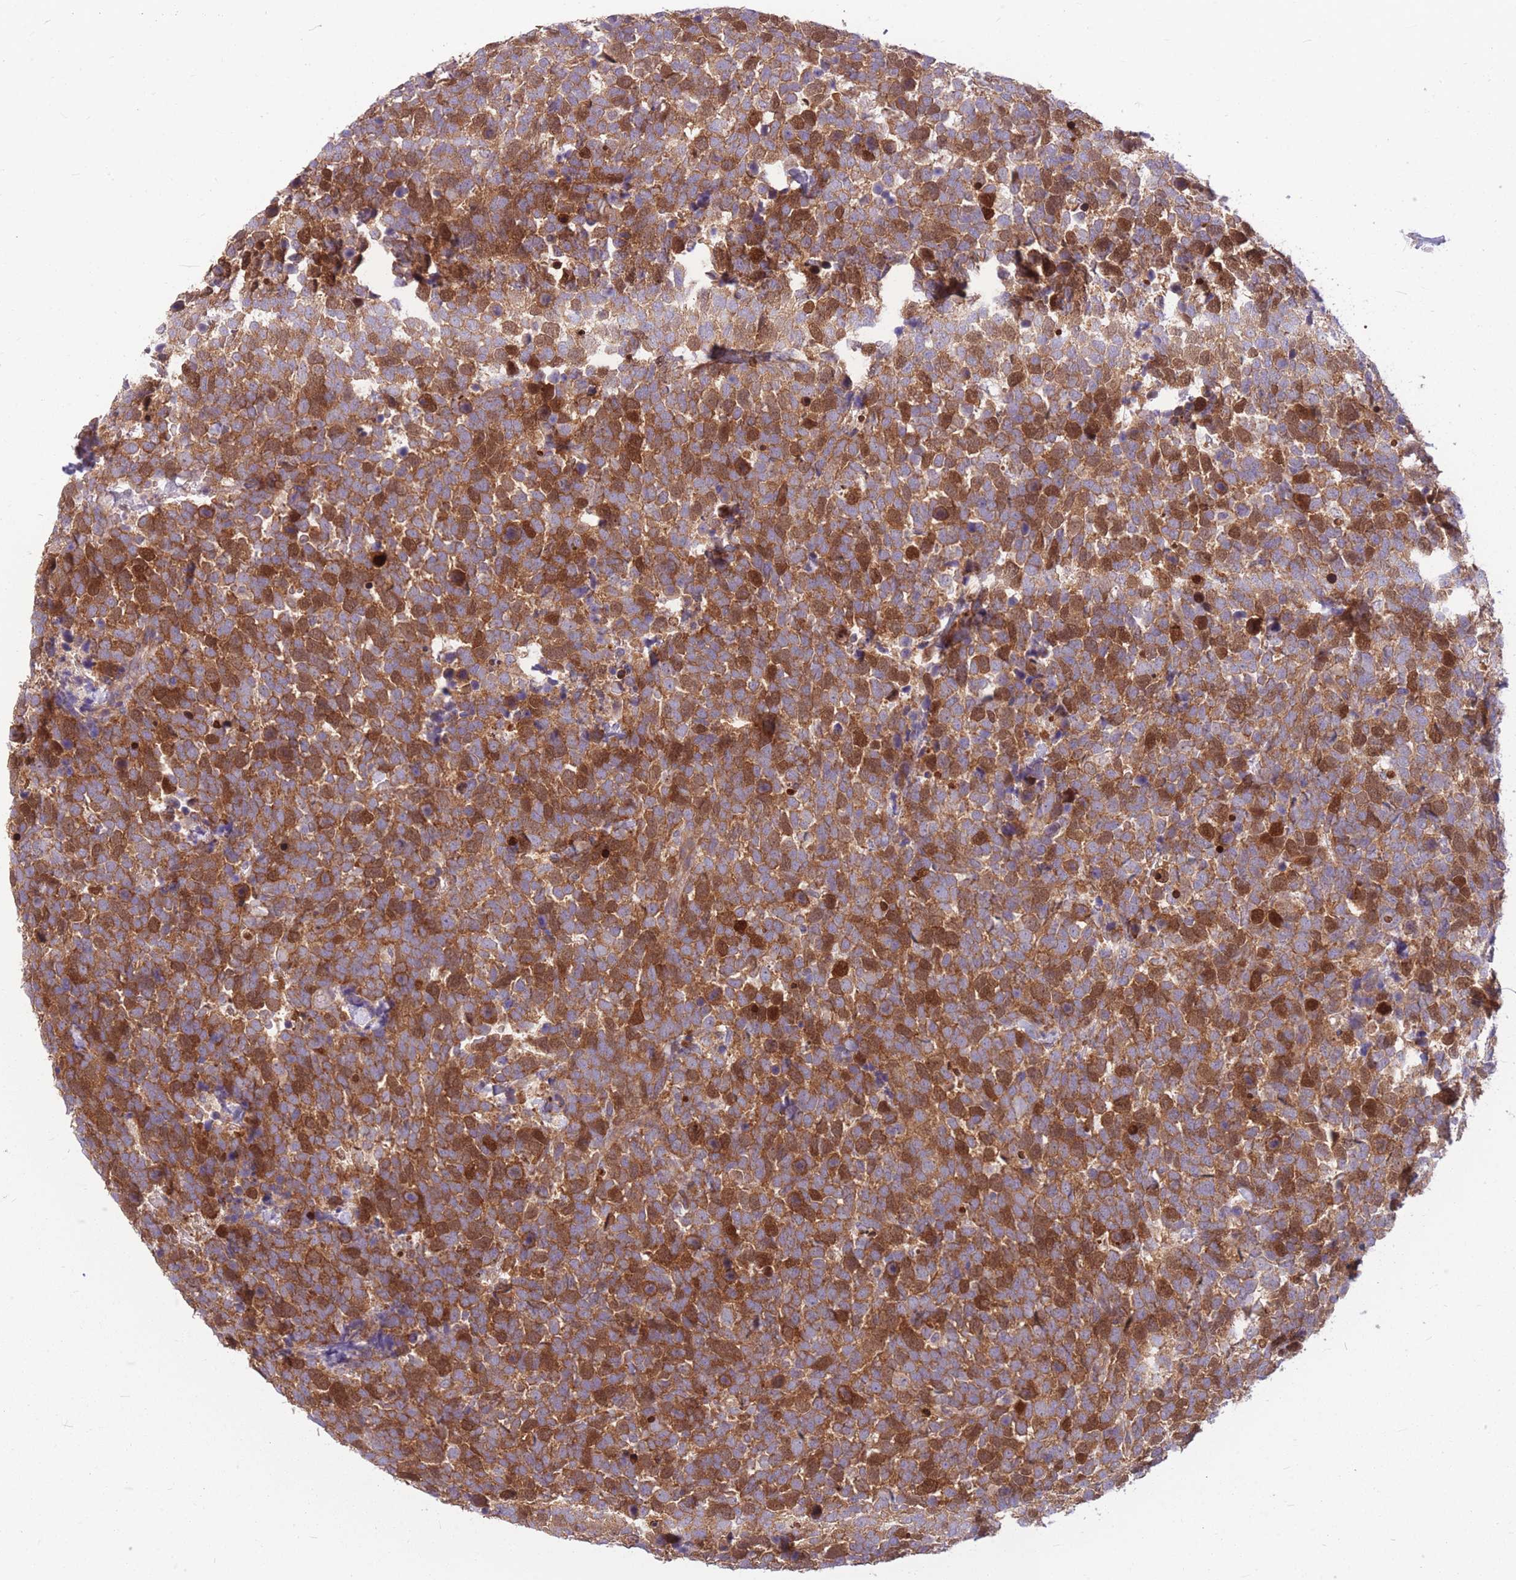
{"staining": {"intensity": "strong", "quantity": ">75%", "location": "cytoplasmic/membranous,nuclear"}, "tissue": "urothelial cancer", "cell_type": "Tumor cells", "image_type": "cancer", "snomed": [{"axis": "morphology", "description": "Urothelial carcinoma, High grade"}, {"axis": "topography", "description": "Urinary bladder"}], "caption": "A brown stain highlights strong cytoplasmic/membranous and nuclear positivity of a protein in urothelial cancer tumor cells. (Brightfield microscopy of DAB IHC at high magnification).", "gene": "GMNN", "patient": {"sex": "female", "age": 82}}